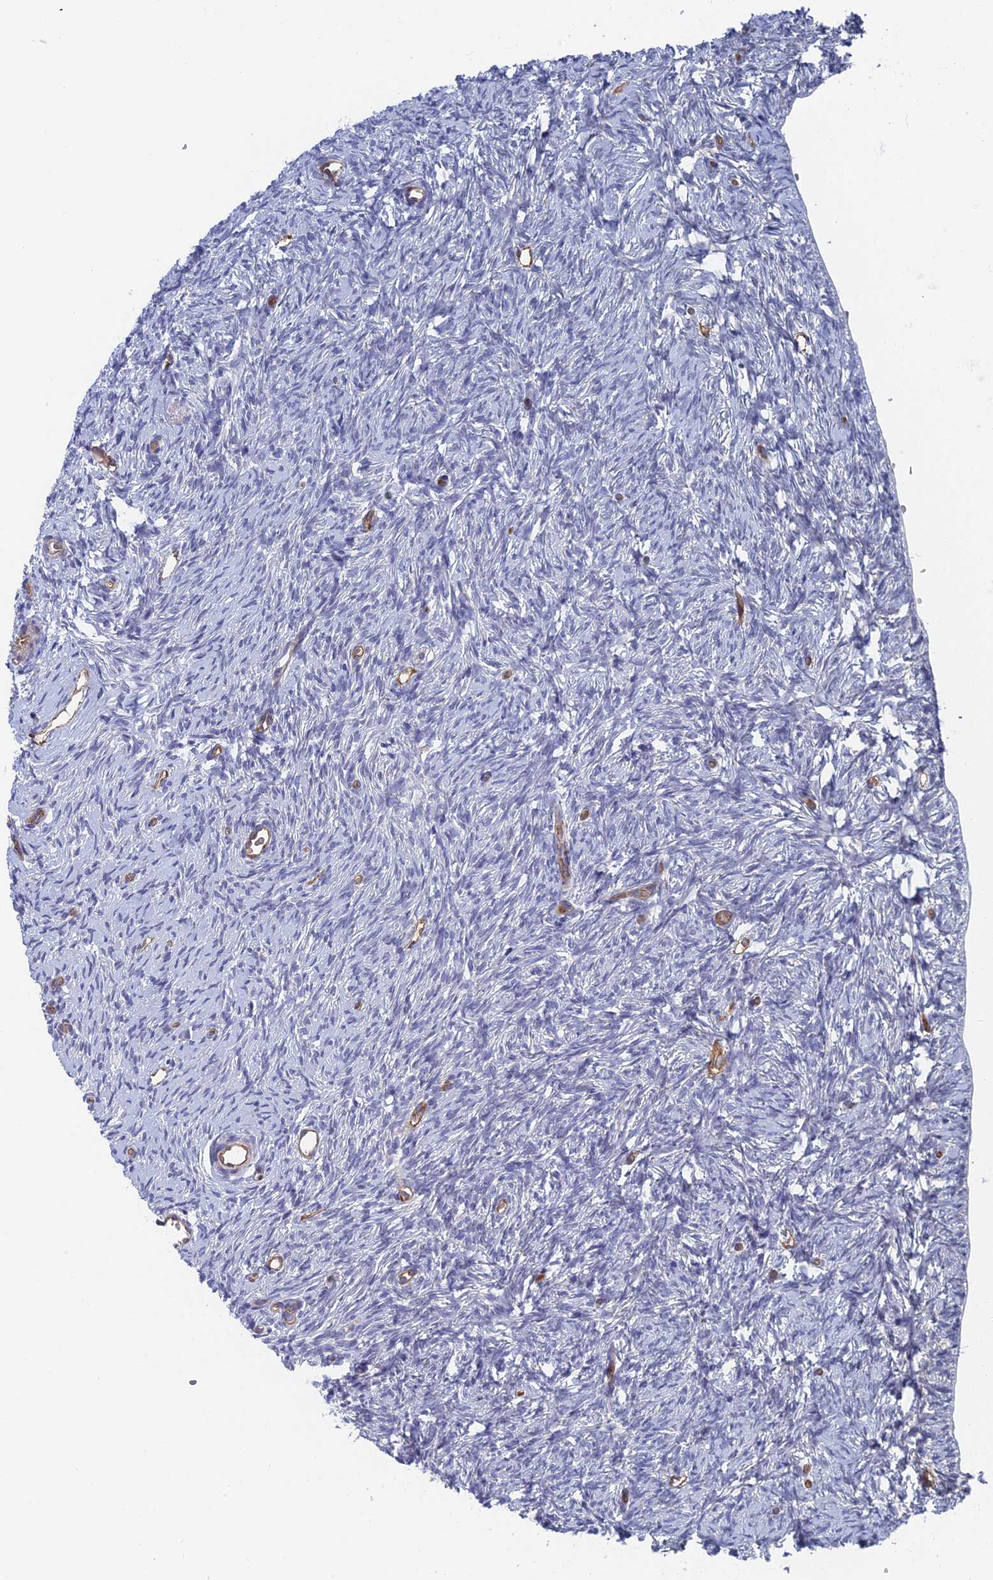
{"staining": {"intensity": "negative", "quantity": "none", "location": "none"}, "tissue": "ovary", "cell_type": "Follicle cells", "image_type": "normal", "snomed": [{"axis": "morphology", "description": "Normal tissue, NOS"}, {"axis": "topography", "description": "Ovary"}], "caption": "Immunohistochemical staining of benign human ovary reveals no significant positivity in follicle cells.", "gene": "ARAP3", "patient": {"sex": "female", "age": 51}}